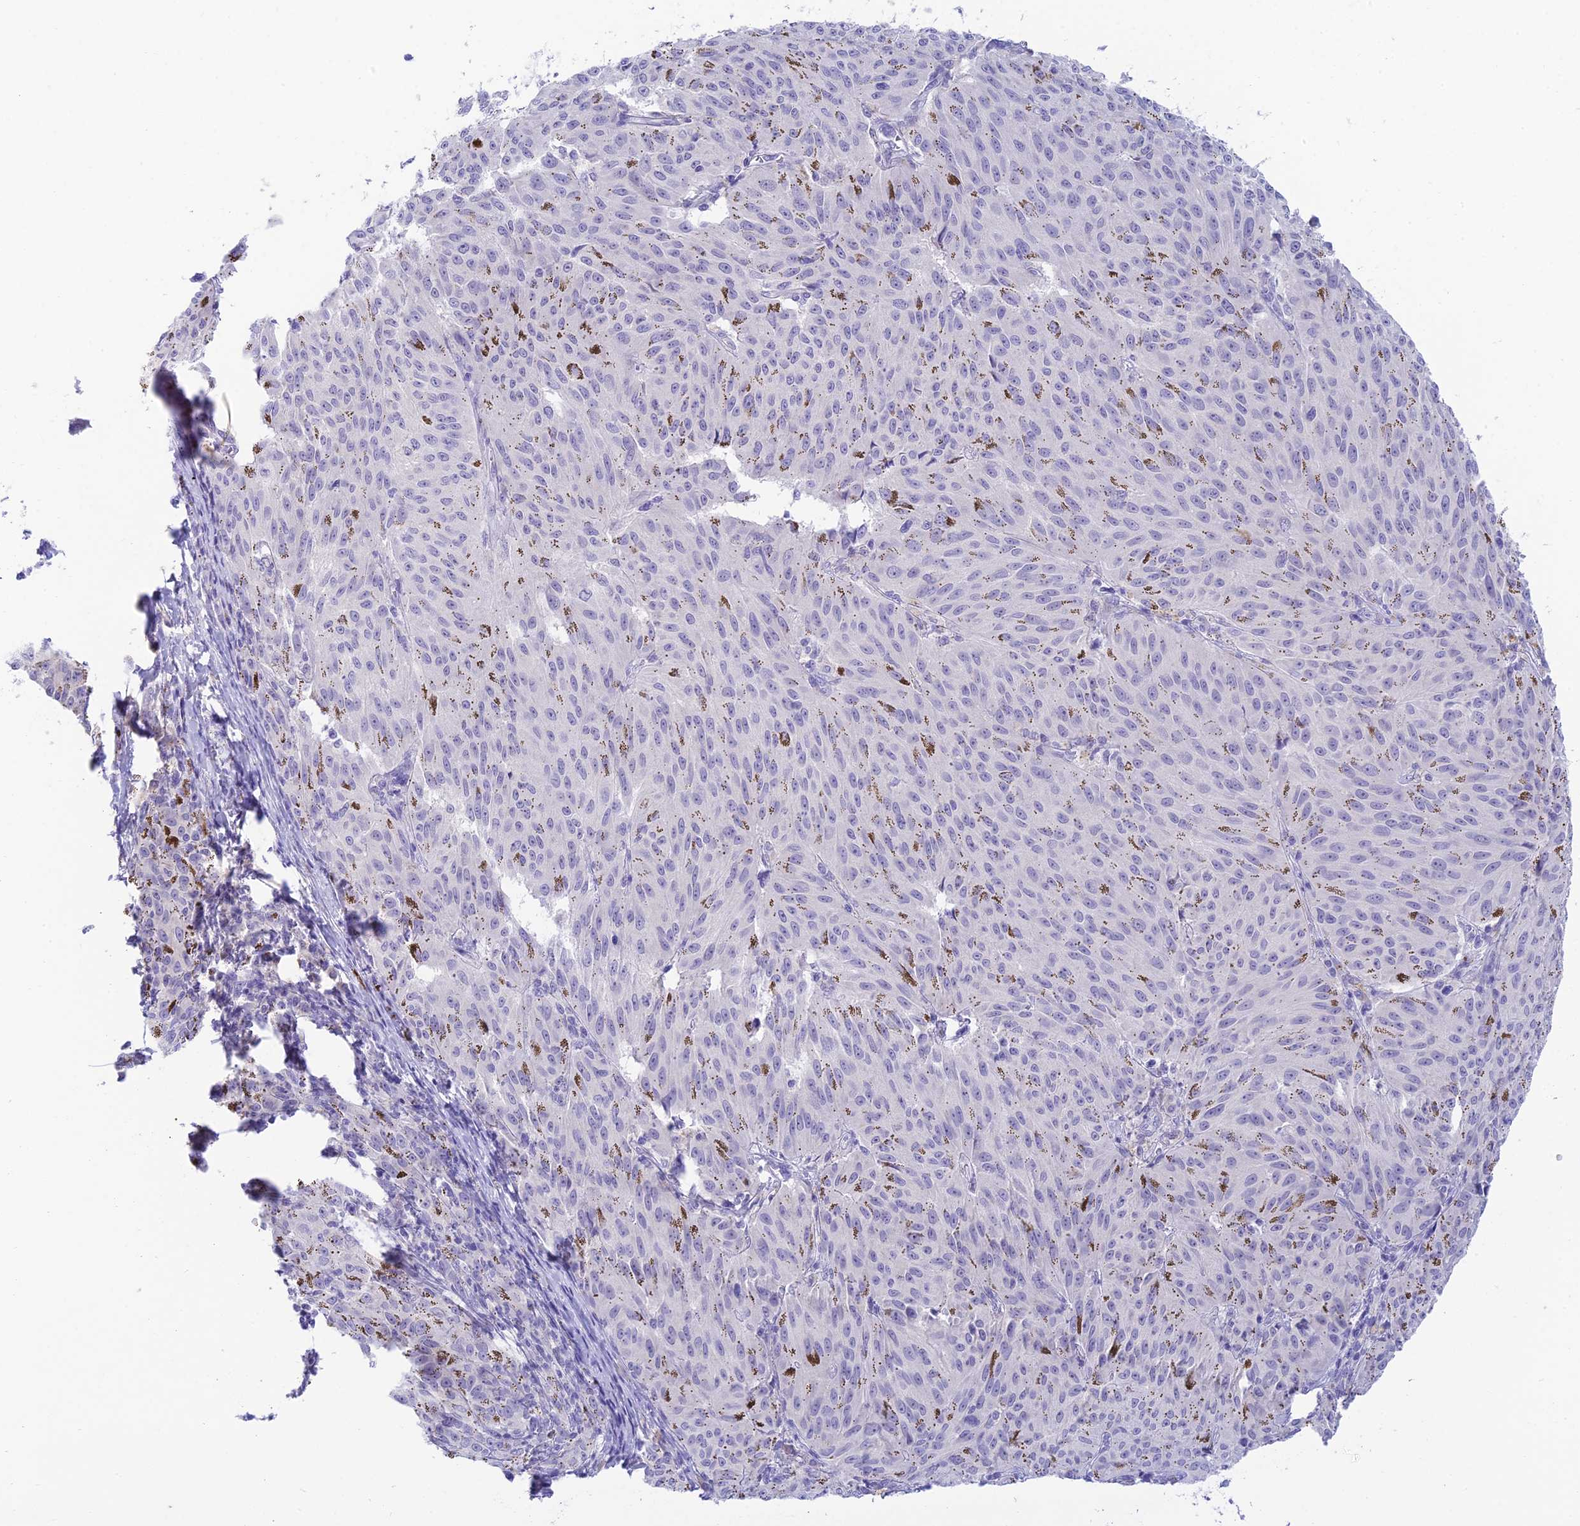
{"staining": {"intensity": "negative", "quantity": "none", "location": "none"}, "tissue": "melanoma", "cell_type": "Tumor cells", "image_type": "cancer", "snomed": [{"axis": "morphology", "description": "Malignant melanoma, NOS"}, {"axis": "topography", "description": "Skin"}], "caption": "A high-resolution photomicrograph shows immunohistochemistry (IHC) staining of malignant melanoma, which displays no significant staining in tumor cells.", "gene": "INTS13", "patient": {"sex": "female", "age": 72}}